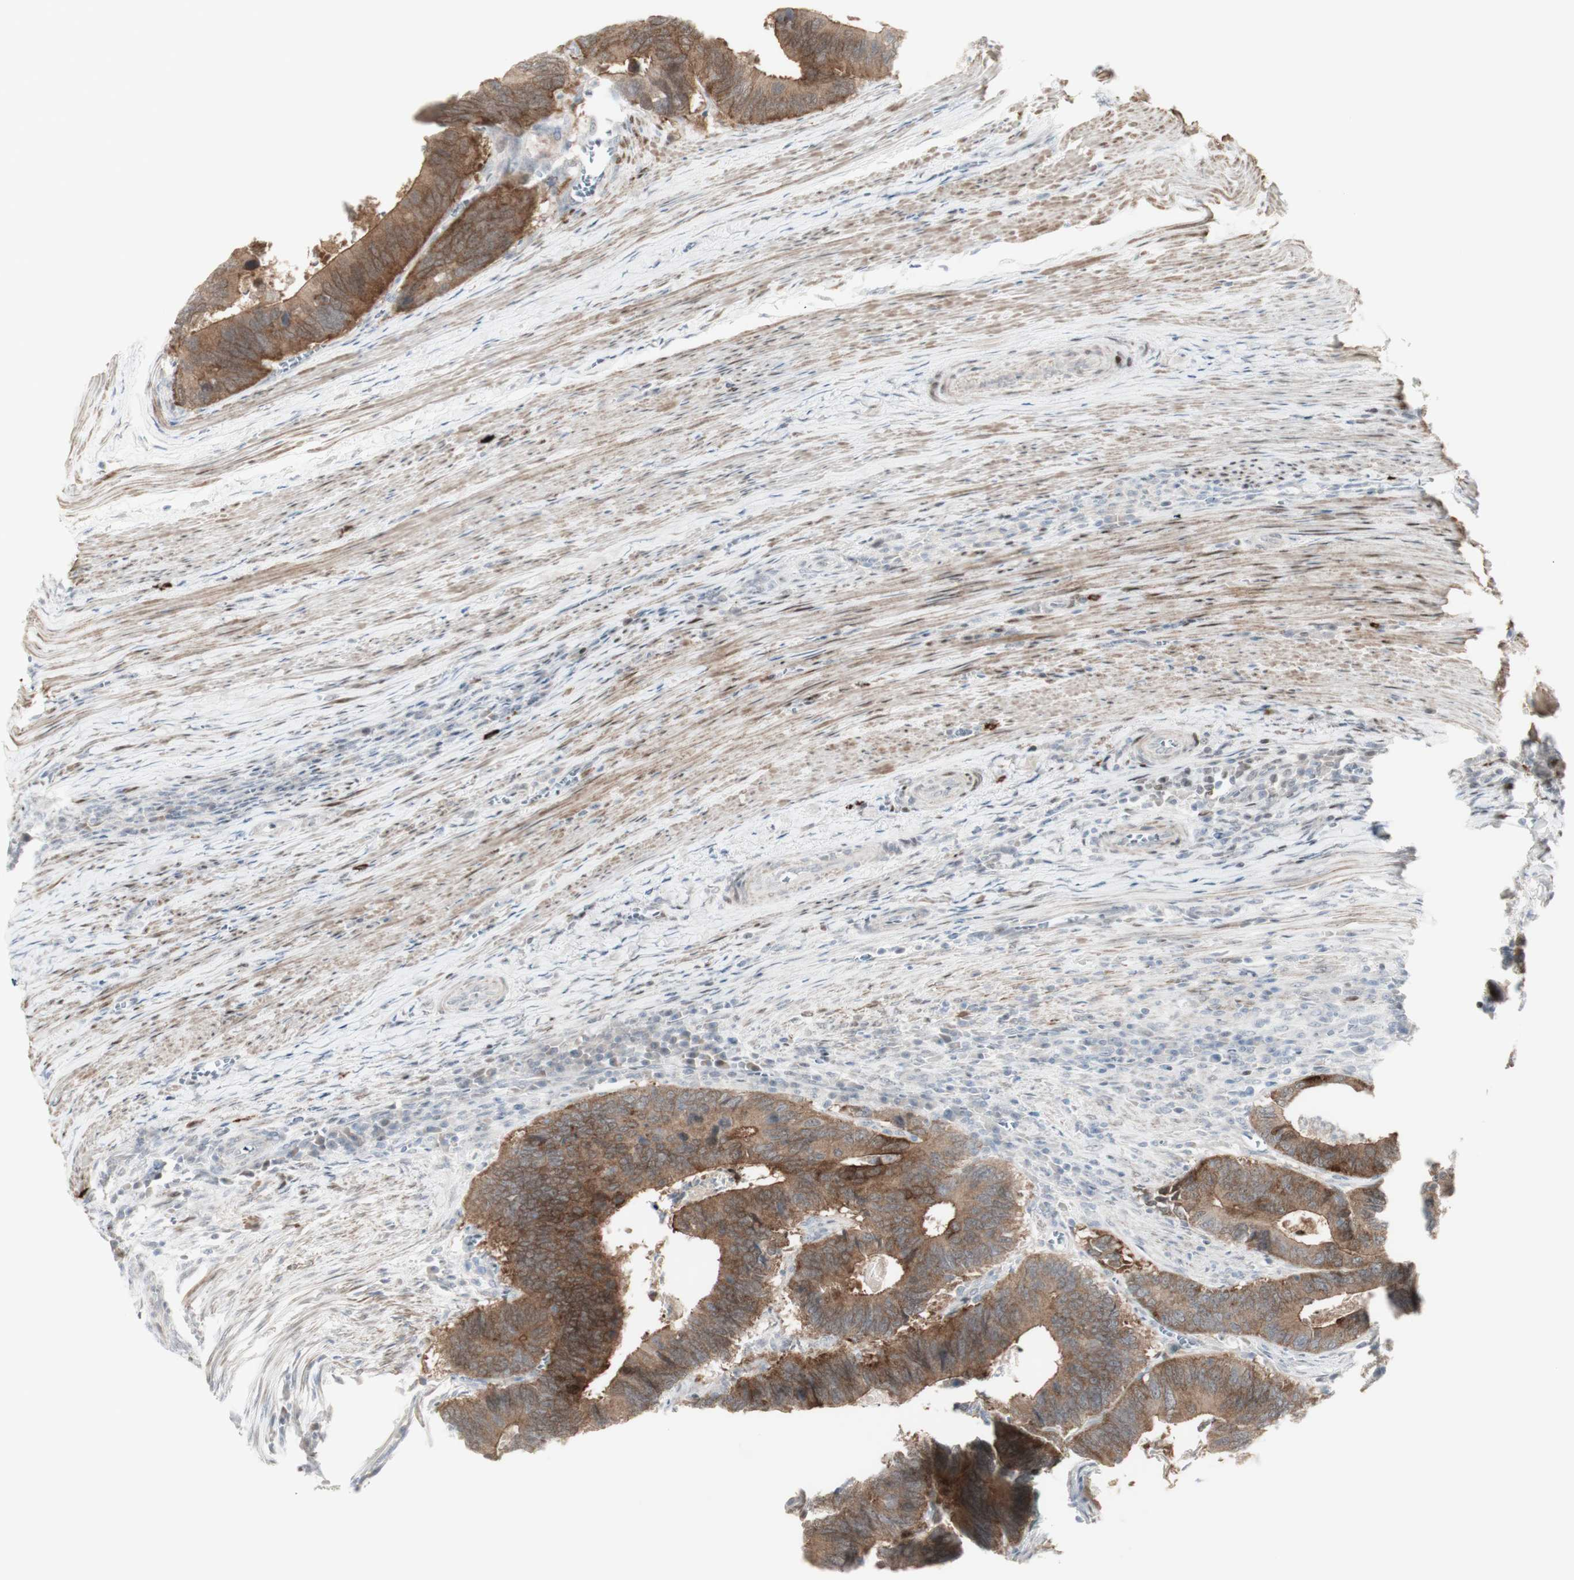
{"staining": {"intensity": "moderate", "quantity": ">75%", "location": "cytoplasmic/membranous"}, "tissue": "colorectal cancer", "cell_type": "Tumor cells", "image_type": "cancer", "snomed": [{"axis": "morphology", "description": "Adenocarcinoma, NOS"}, {"axis": "topography", "description": "Colon"}], "caption": "Colorectal cancer tissue displays moderate cytoplasmic/membranous staining in approximately >75% of tumor cells, visualized by immunohistochemistry. (Brightfield microscopy of DAB IHC at high magnification).", "gene": "C1orf116", "patient": {"sex": "male", "age": 72}}